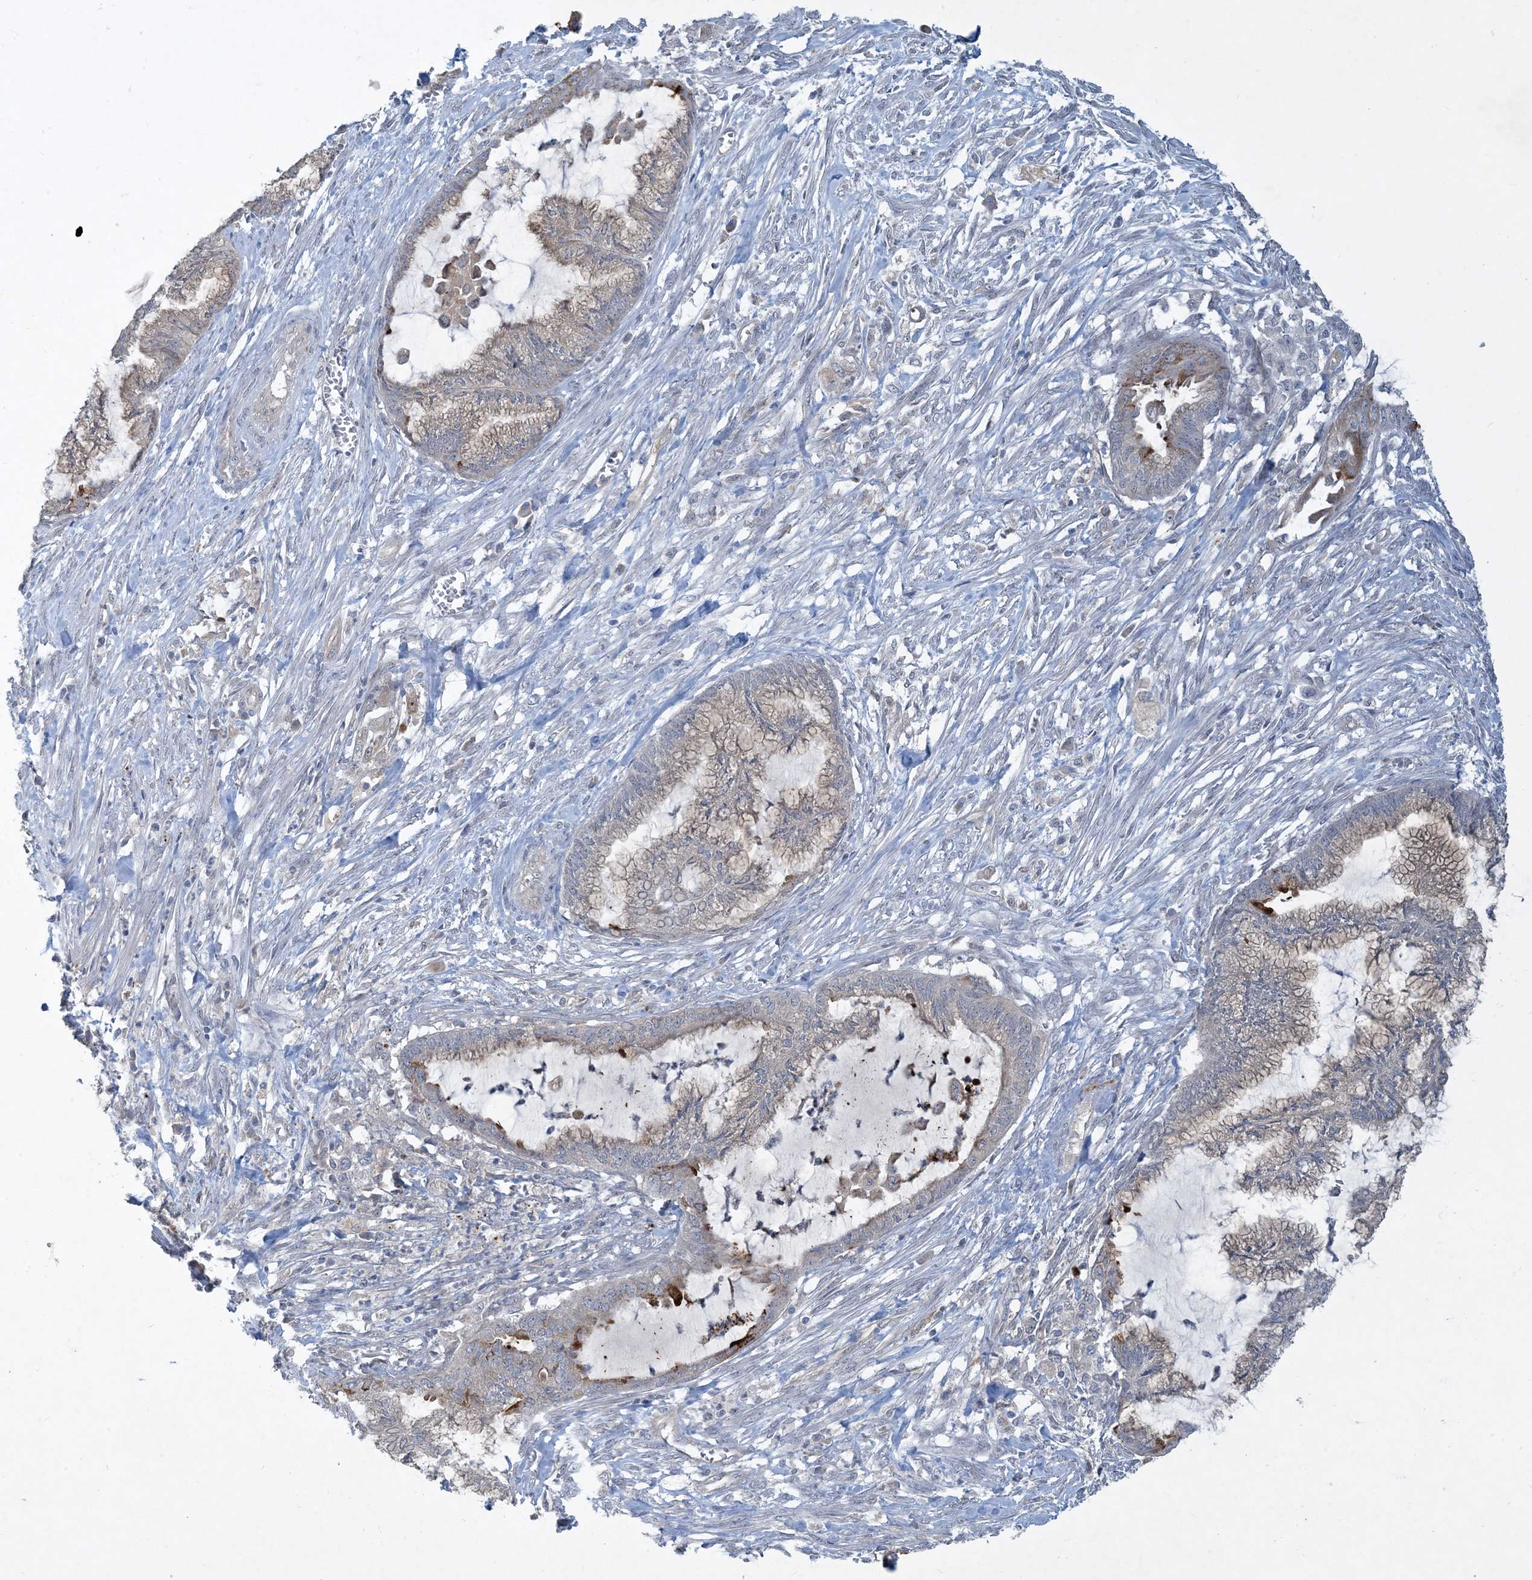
{"staining": {"intensity": "weak", "quantity": "<25%", "location": "cytoplasmic/membranous"}, "tissue": "endometrial cancer", "cell_type": "Tumor cells", "image_type": "cancer", "snomed": [{"axis": "morphology", "description": "Adenocarcinoma, NOS"}, {"axis": "topography", "description": "Endometrium"}], "caption": "This is an immunohistochemistry image of endometrial cancer (adenocarcinoma). There is no positivity in tumor cells.", "gene": "CDS1", "patient": {"sex": "female", "age": 86}}